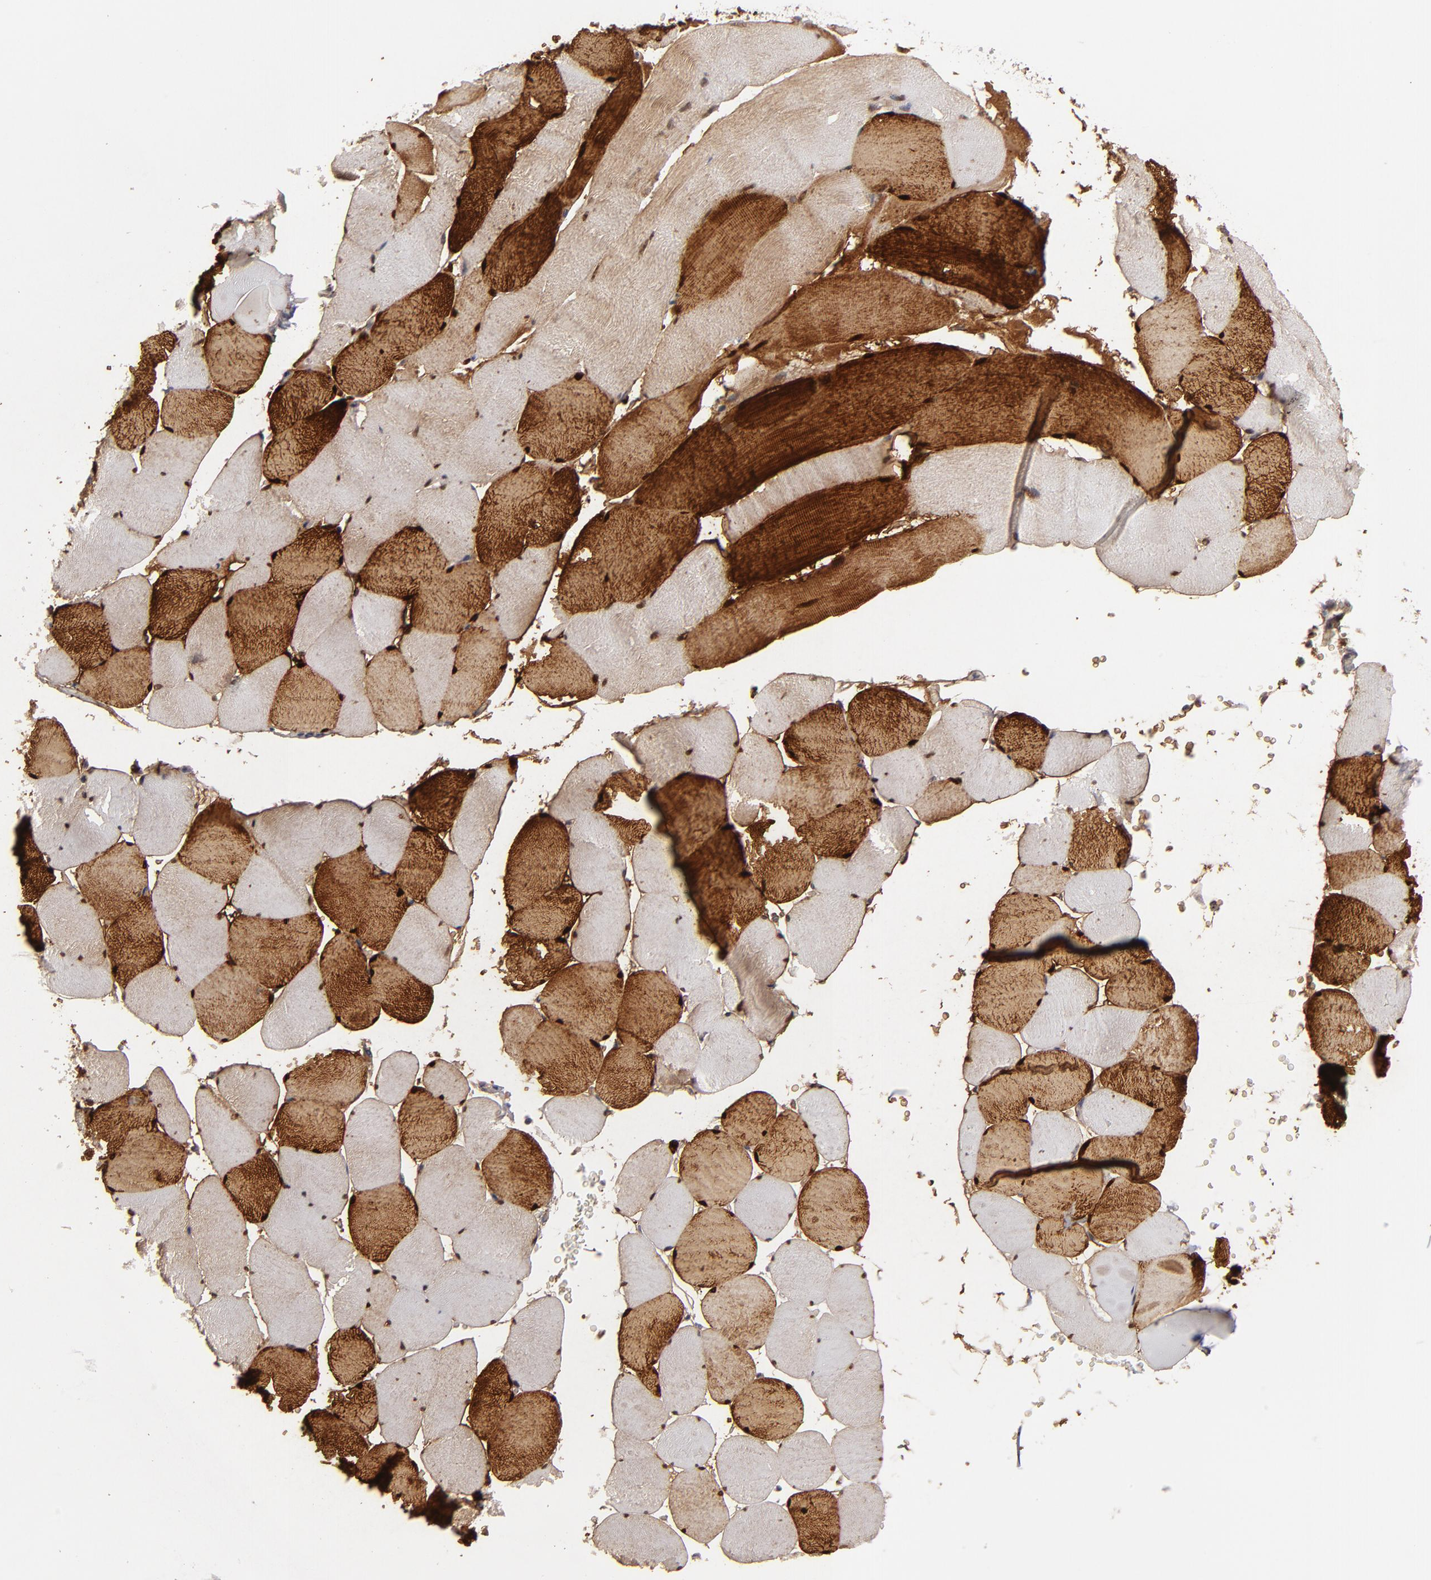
{"staining": {"intensity": "strong", "quantity": ">75%", "location": "cytoplasmic/membranous"}, "tissue": "skeletal muscle", "cell_type": "Myocytes", "image_type": "normal", "snomed": [{"axis": "morphology", "description": "Normal tissue, NOS"}, {"axis": "topography", "description": "Skeletal muscle"}], "caption": "Immunohistochemistry (IHC) image of unremarkable skeletal muscle: skeletal muscle stained using immunohistochemistry demonstrates high levels of strong protein expression localized specifically in the cytoplasmic/membranous of myocytes, appearing as a cytoplasmic/membranous brown color.", "gene": "GLCCI1", "patient": {"sex": "male", "age": 62}}